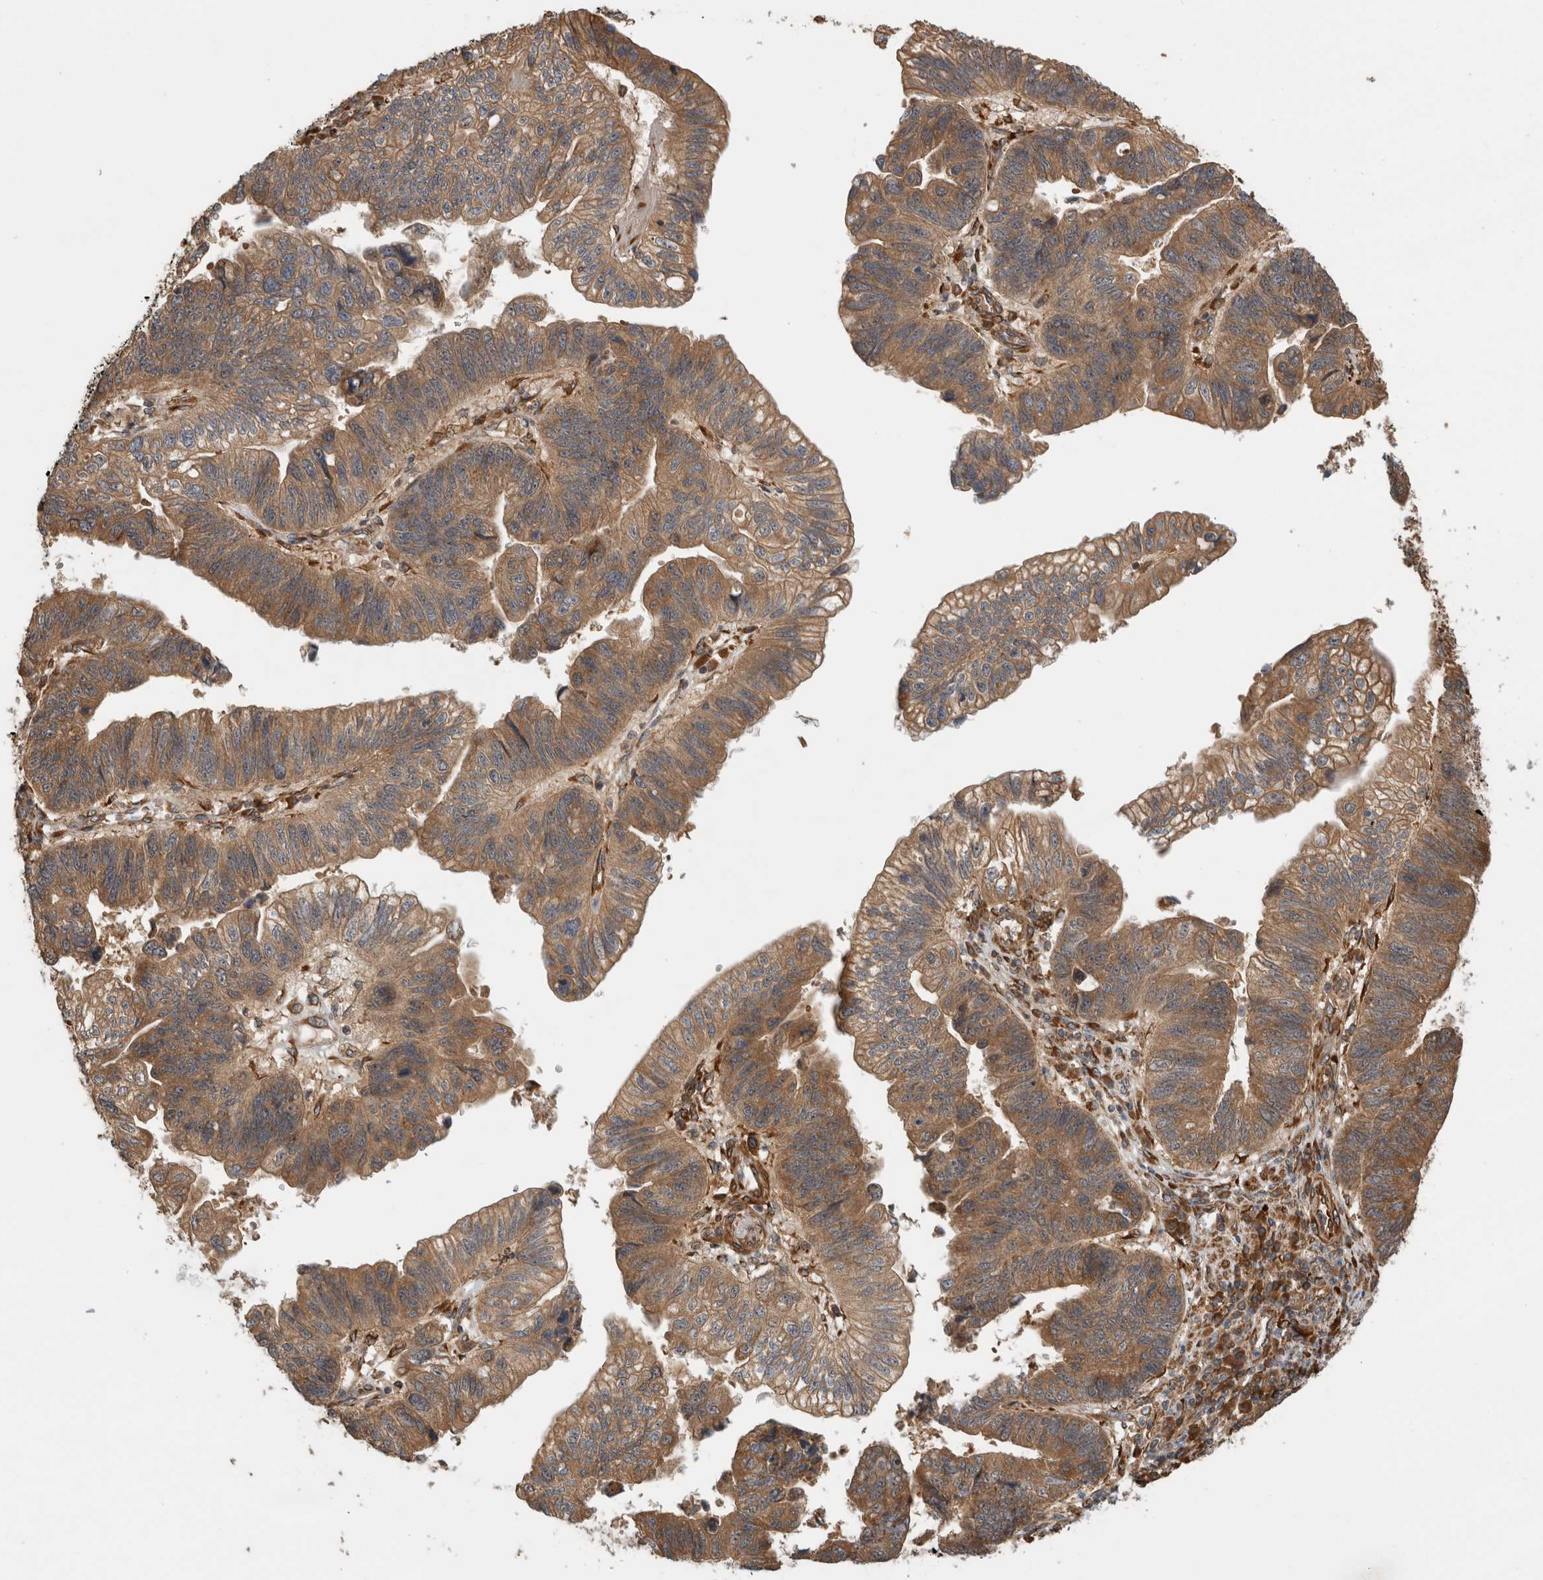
{"staining": {"intensity": "strong", "quantity": ">75%", "location": "cytoplasmic/membranous"}, "tissue": "stomach cancer", "cell_type": "Tumor cells", "image_type": "cancer", "snomed": [{"axis": "morphology", "description": "Adenocarcinoma, NOS"}, {"axis": "topography", "description": "Stomach"}], "caption": "The immunohistochemical stain shows strong cytoplasmic/membranous positivity in tumor cells of stomach cancer tissue.", "gene": "TUBD1", "patient": {"sex": "male", "age": 59}}